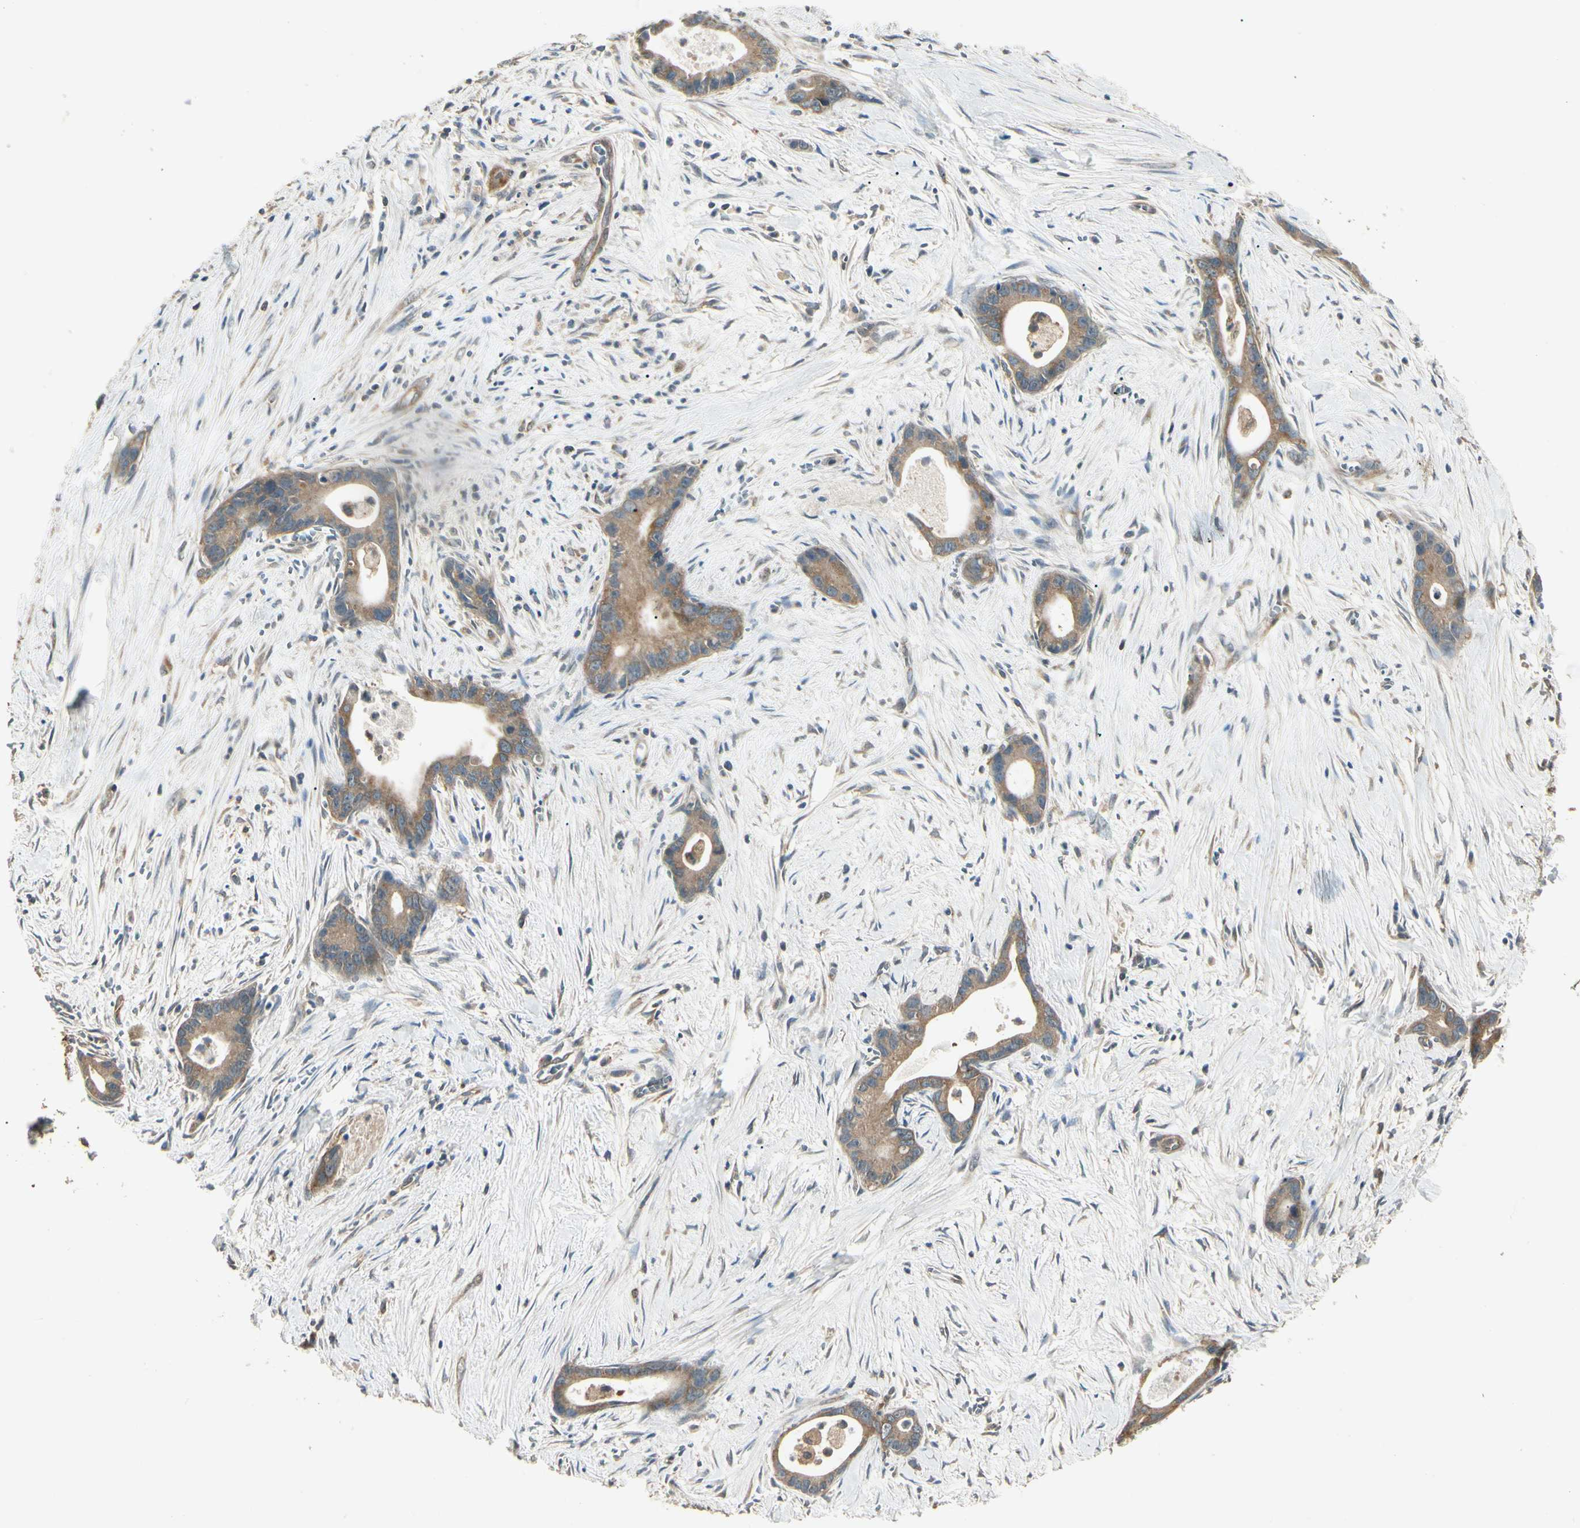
{"staining": {"intensity": "moderate", "quantity": ">75%", "location": "cytoplasmic/membranous"}, "tissue": "liver cancer", "cell_type": "Tumor cells", "image_type": "cancer", "snomed": [{"axis": "morphology", "description": "Cholangiocarcinoma"}, {"axis": "topography", "description": "Liver"}], "caption": "Tumor cells exhibit medium levels of moderate cytoplasmic/membranous staining in approximately >75% of cells in liver cholangiocarcinoma.", "gene": "CCT7", "patient": {"sex": "female", "age": 55}}